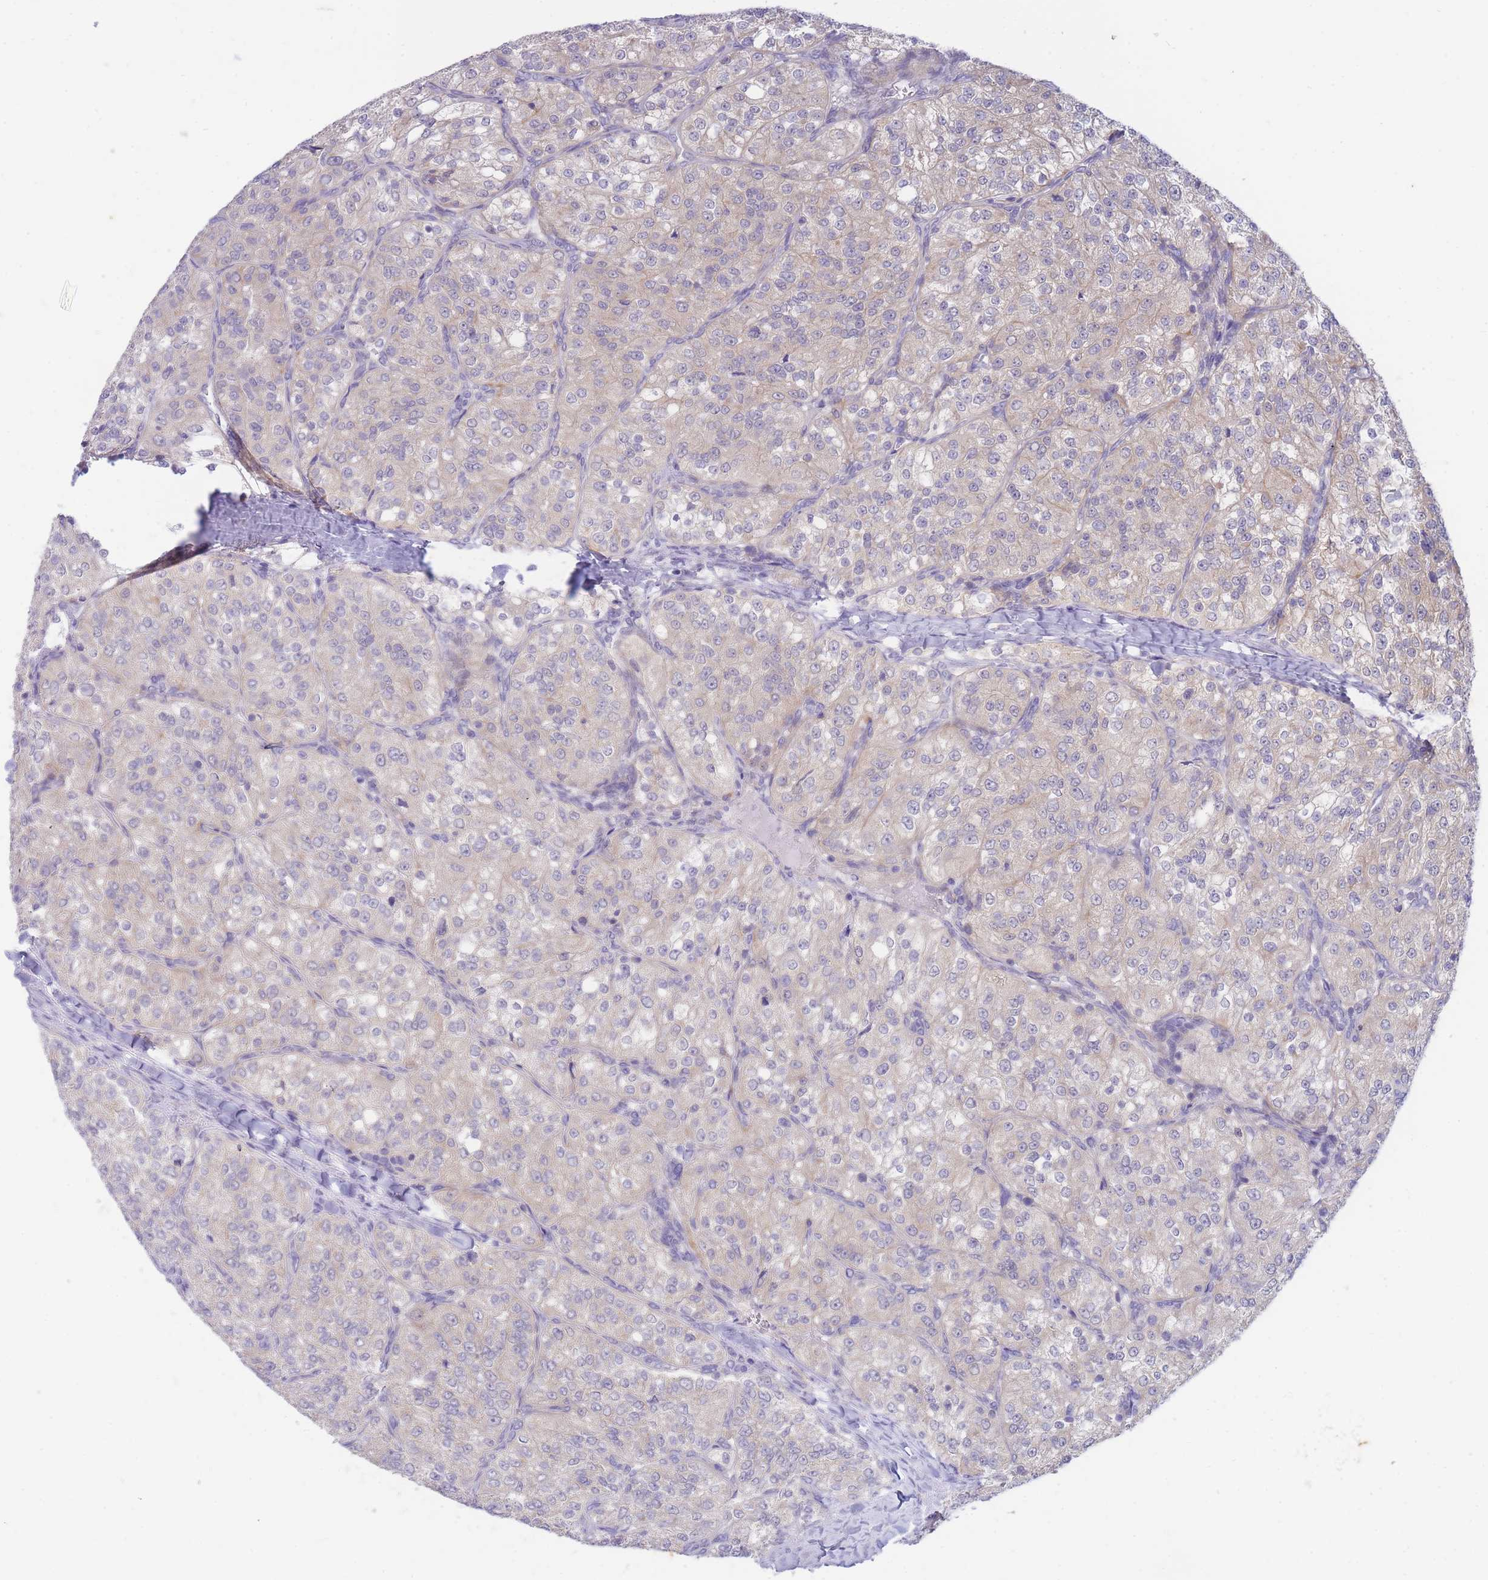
{"staining": {"intensity": "weak", "quantity": "25%-75%", "location": "cytoplasmic/membranous"}, "tissue": "renal cancer", "cell_type": "Tumor cells", "image_type": "cancer", "snomed": [{"axis": "morphology", "description": "Adenocarcinoma, NOS"}, {"axis": "topography", "description": "Kidney"}], "caption": "This is a photomicrograph of immunohistochemistry staining of adenocarcinoma (renal), which shows weak positivity in the cytoplasmic/membranous of tumor cells.", "gene": "SUGT1", "patient": {"sex": "female", "age": 63}}